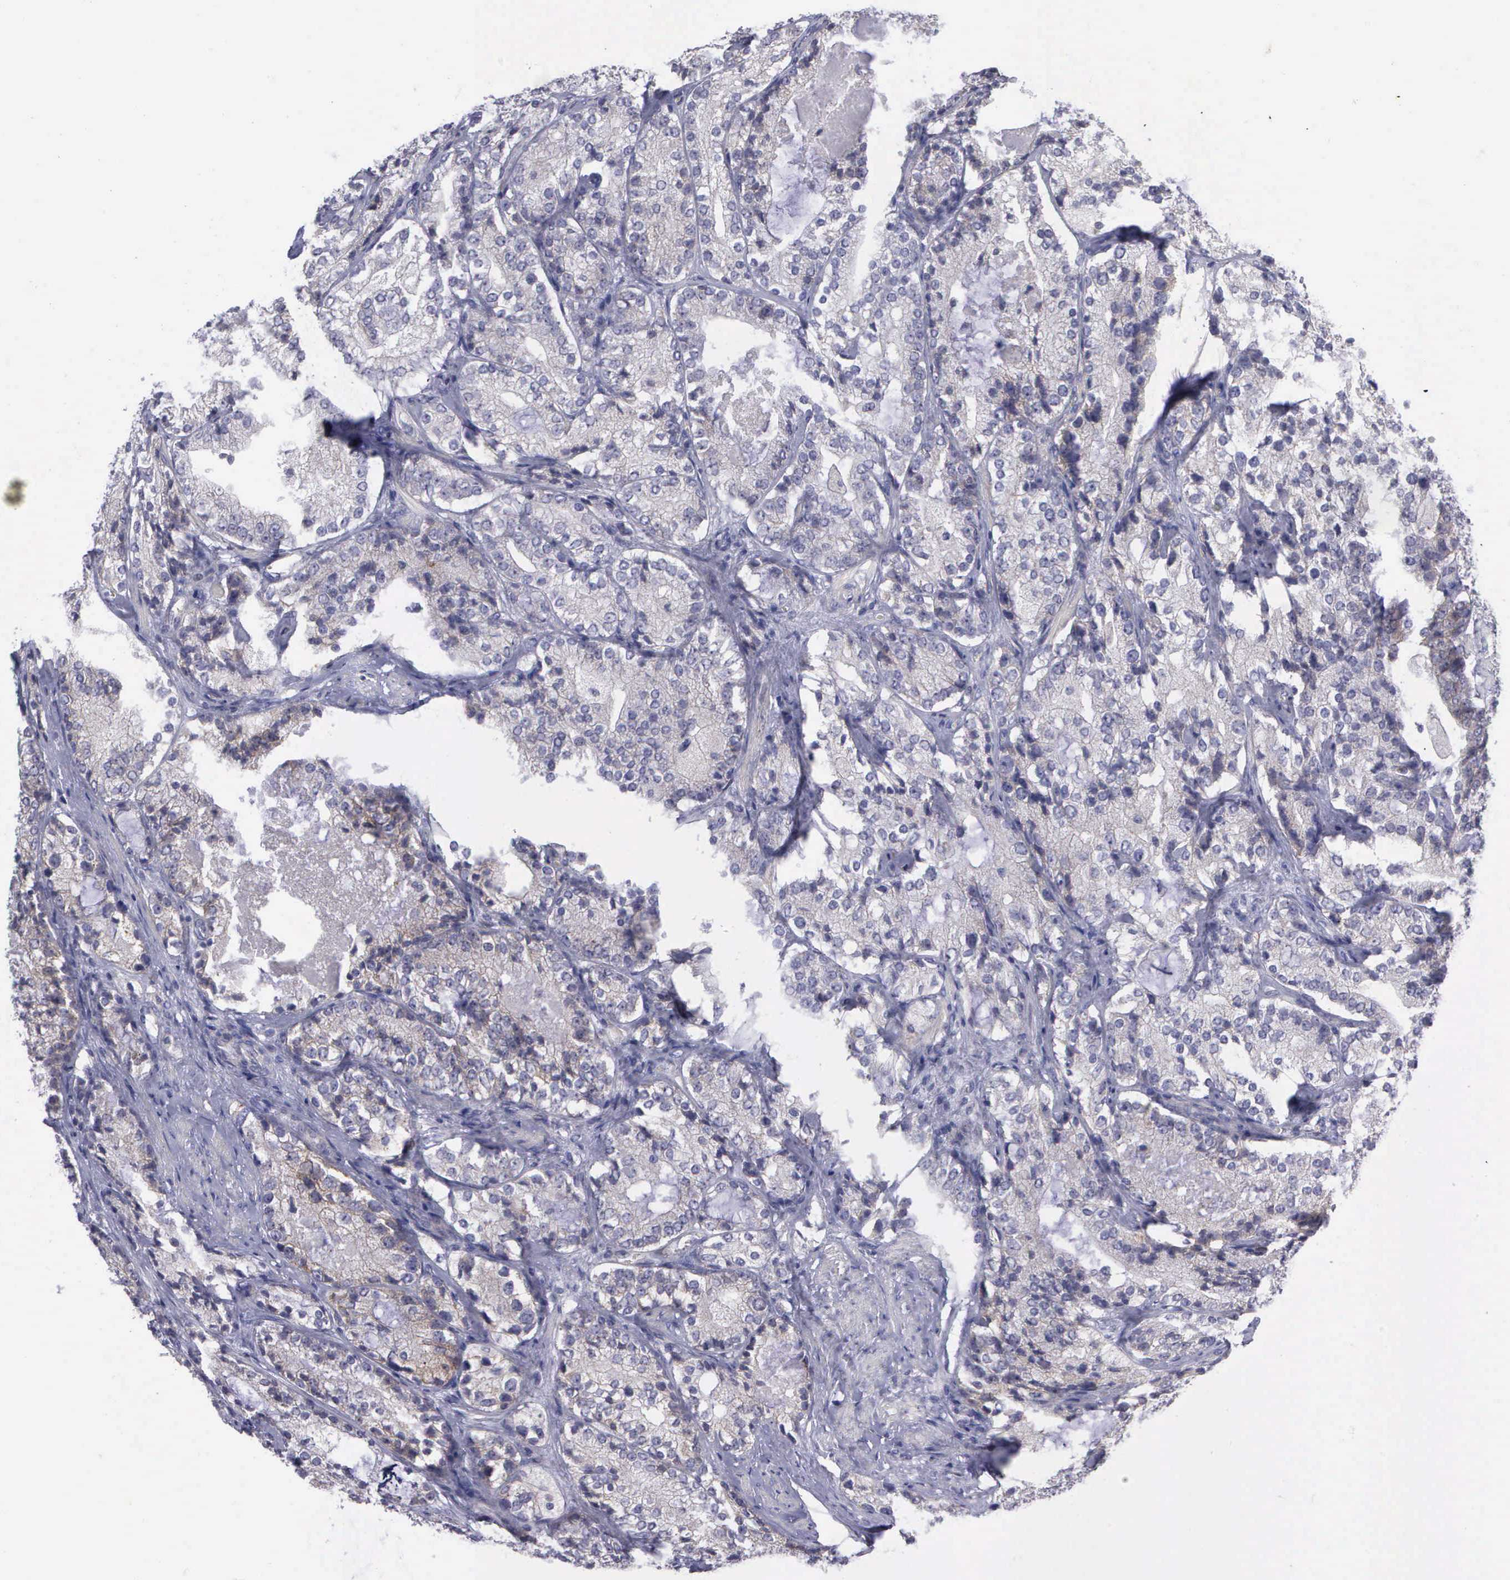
{"staining": {"intensity": "negative", "quantity": "none", "location": "none"}, "tissue": "prostate cancer", "cell_type": "Tumor cells", "image_type": "cancer", "snomed": [{"axis": "morphology", "description": "Adenocarcinoma, High grade"}, {"axis": "topography", "description": "Prostate"}], "caption": "The immunohistochemistry histopathology image has no significant staining in tumor cells of prostate cancer (high-grade adenocarcinoma) tissue.", "gene": "MICAL3", "patient": {"sex": "male", "age": 63}}